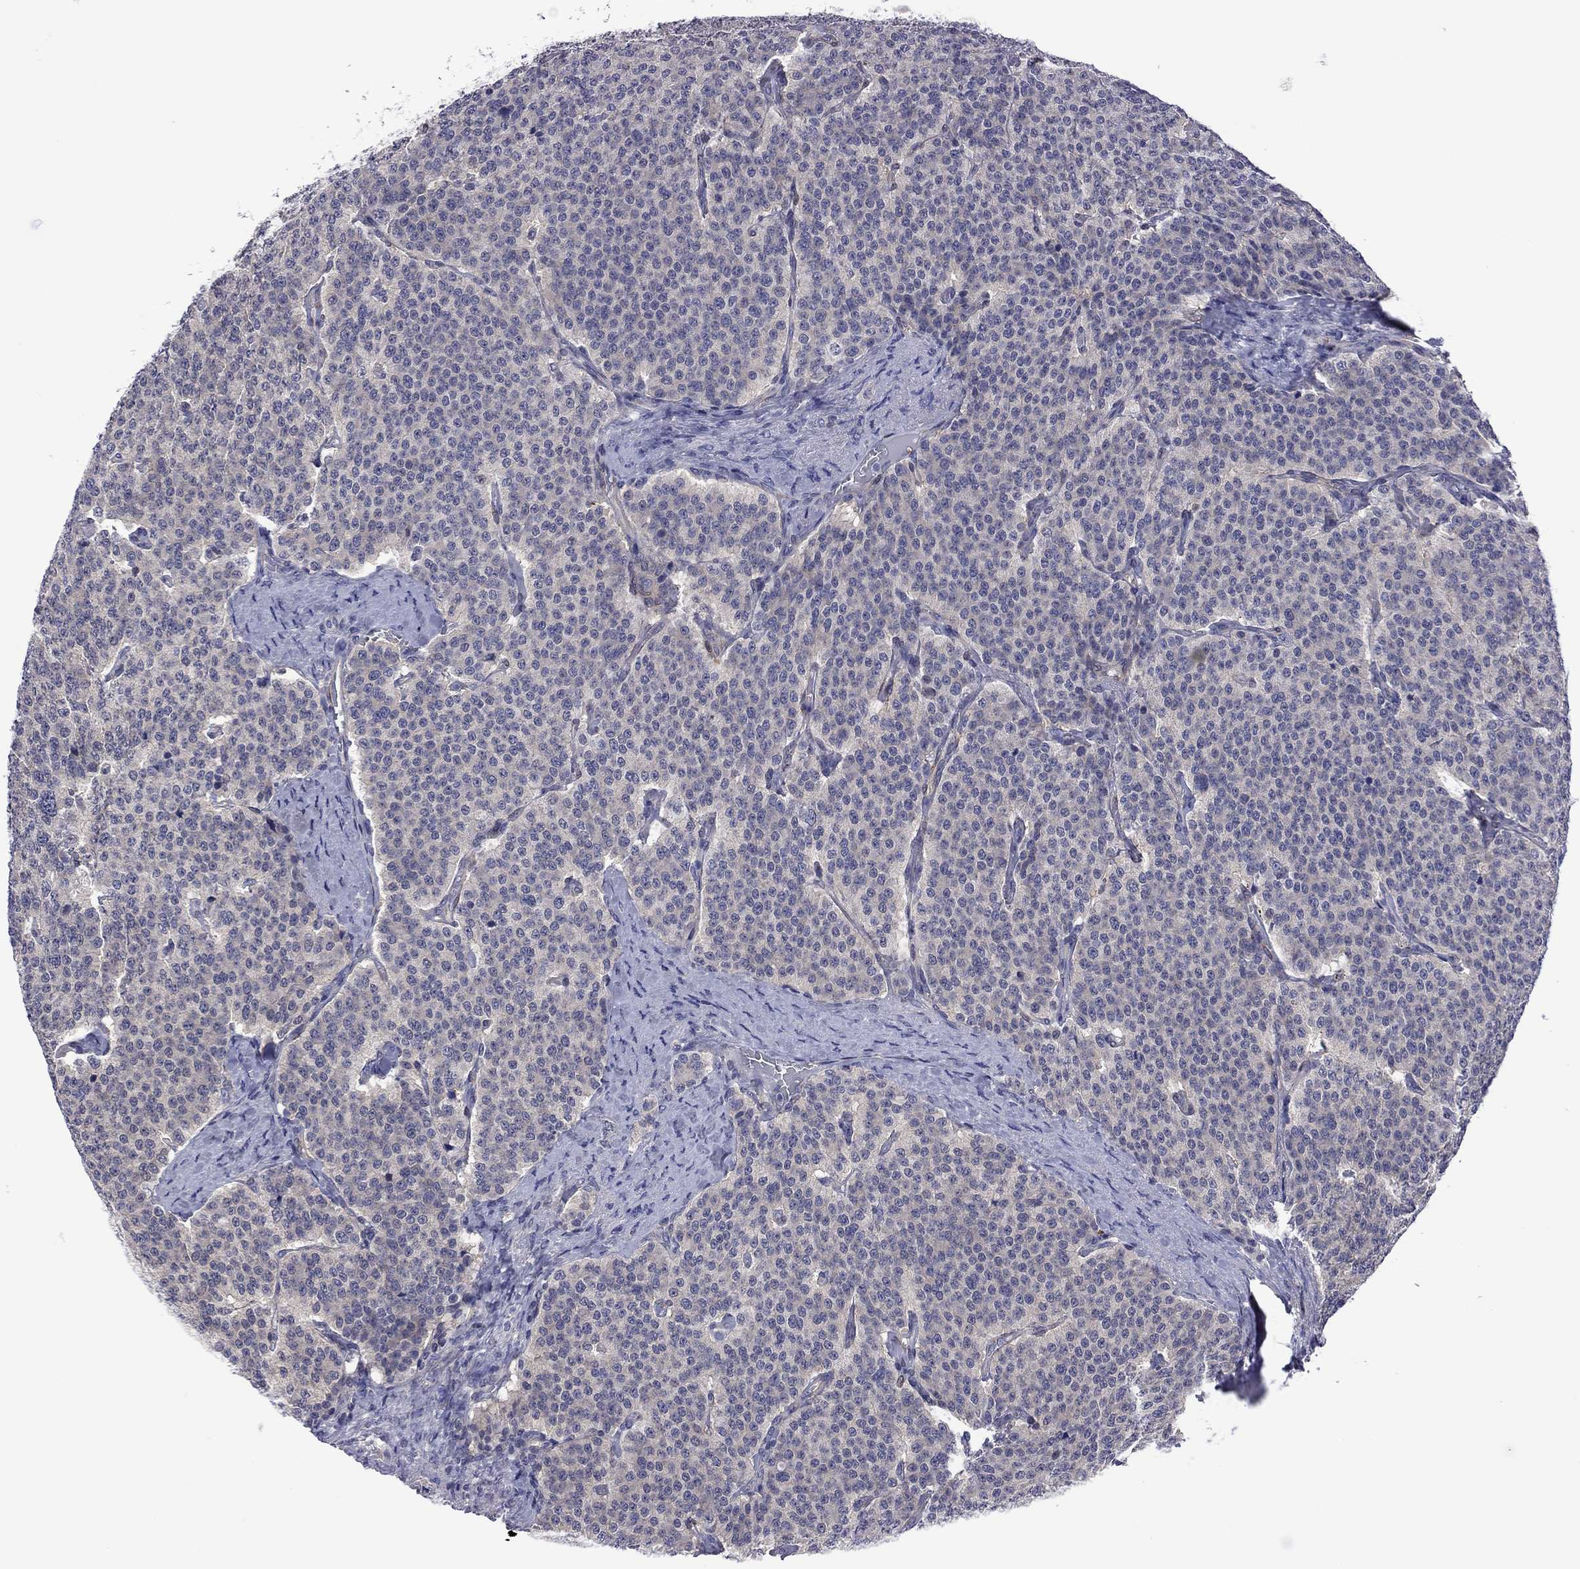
{"staining": {"intensity": "negative", "quantity": "none", "location": "none"}, "tissue": "carcinoid", "cell_type": "Tumor cells", "image_type": "cancer", "snomed": [{"axis": "morphology", "description": "Carcinoid, malignant, NOS"}, {"axis": "topography", "description": "Small intestine"}], "caption": "A micrograph of human carcinoid (malignant) is negative for staining in tumor cells.", "gene": "POU5F2", "patient": {"sex": "female", "age": 58}}